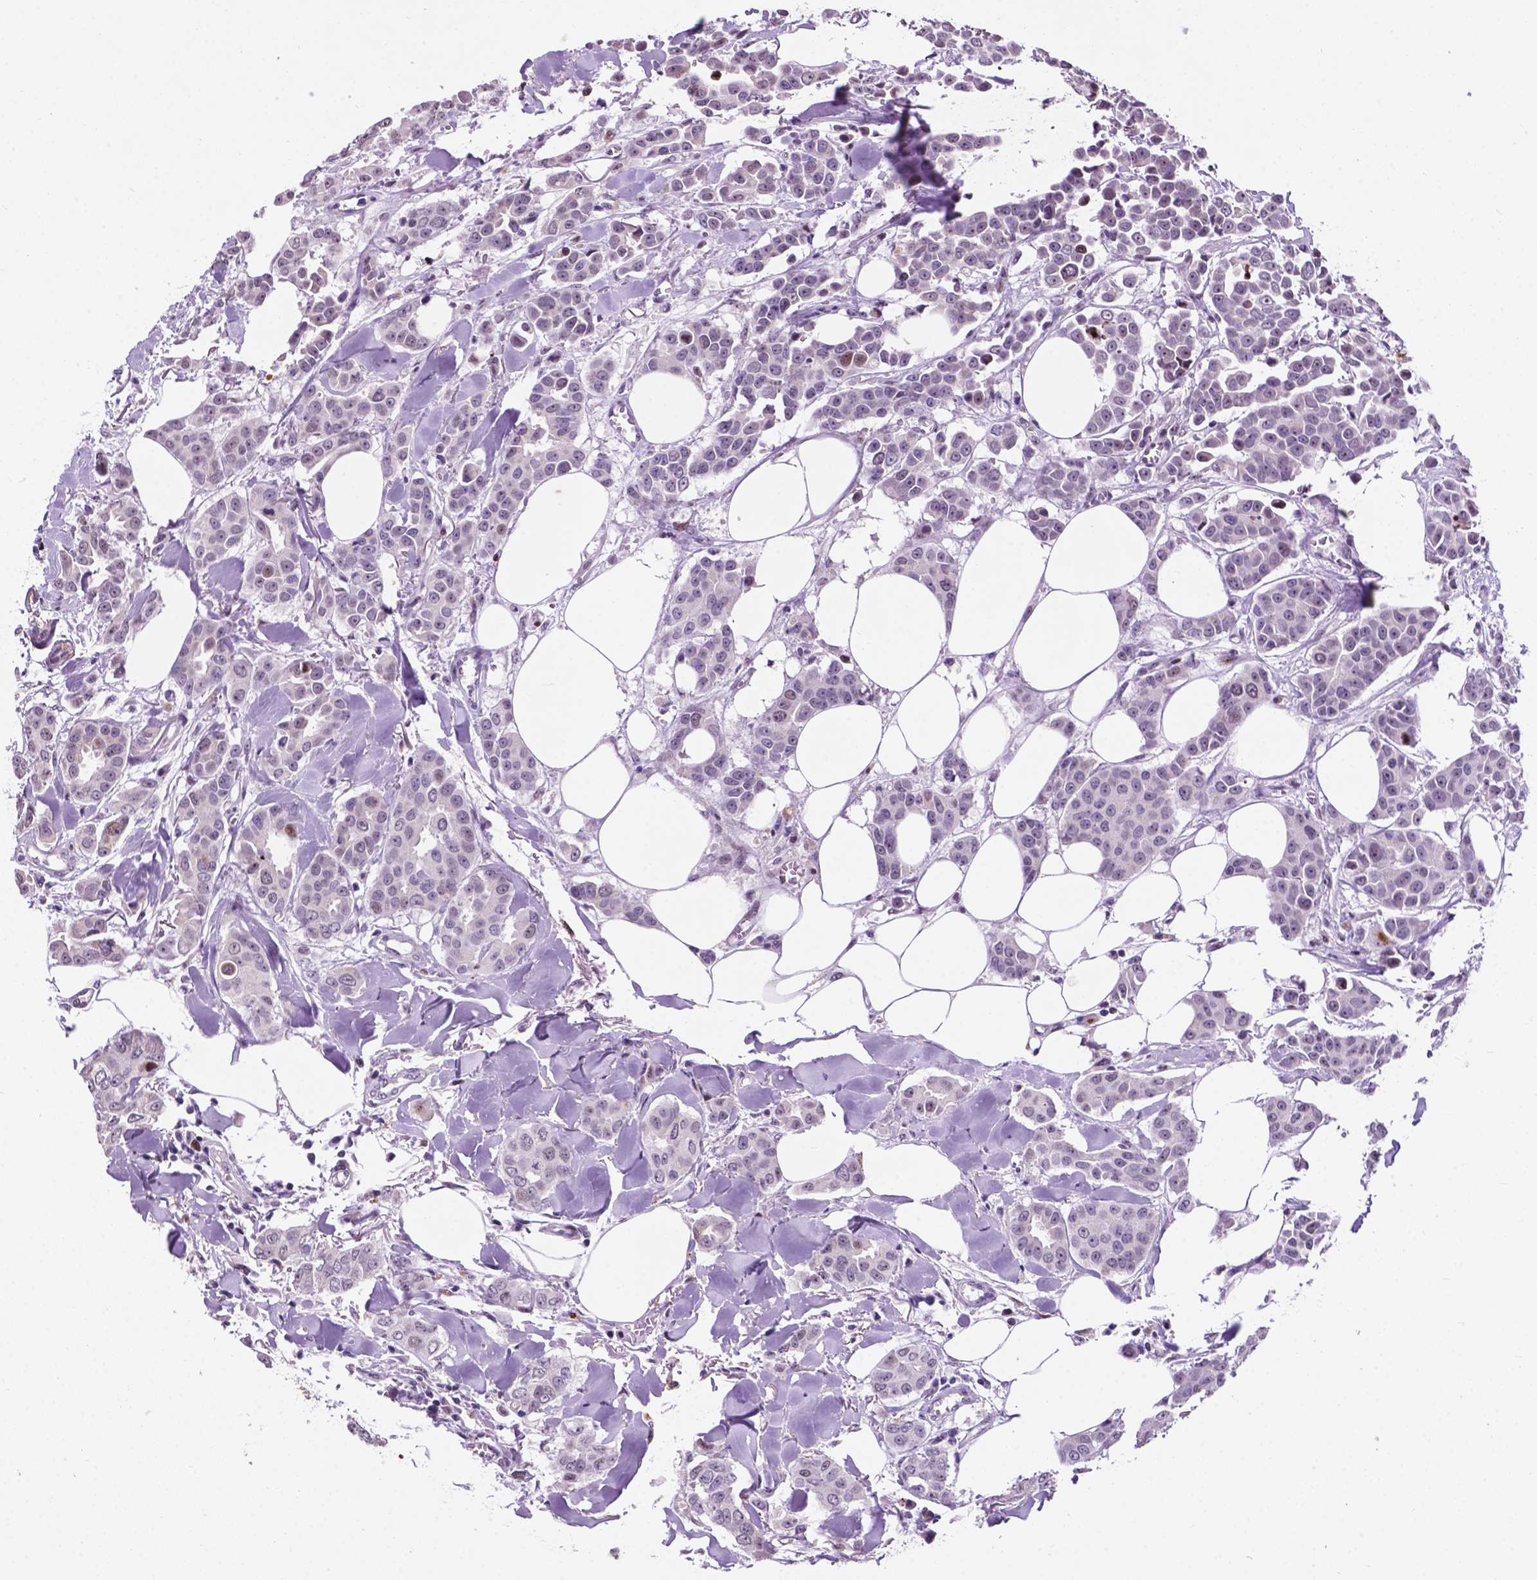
{"staining": {"intensity": "negative", "quantity": "none", "location": "none"}, "tissue": "breast cancer", "cell_type": "Tumor cells", "image_type": "cancer", "snomed": [{"axis": "morphology", "description": "Duct carcinoma"}, {"axis": "topography", "description": "Breast"}], "caption": "Tumor cells are negative for brown protein staining in breast infiltrating ductal carcinoma.", "gene": "SMAD3", "patient": {"sex": "female", "age": 94}}